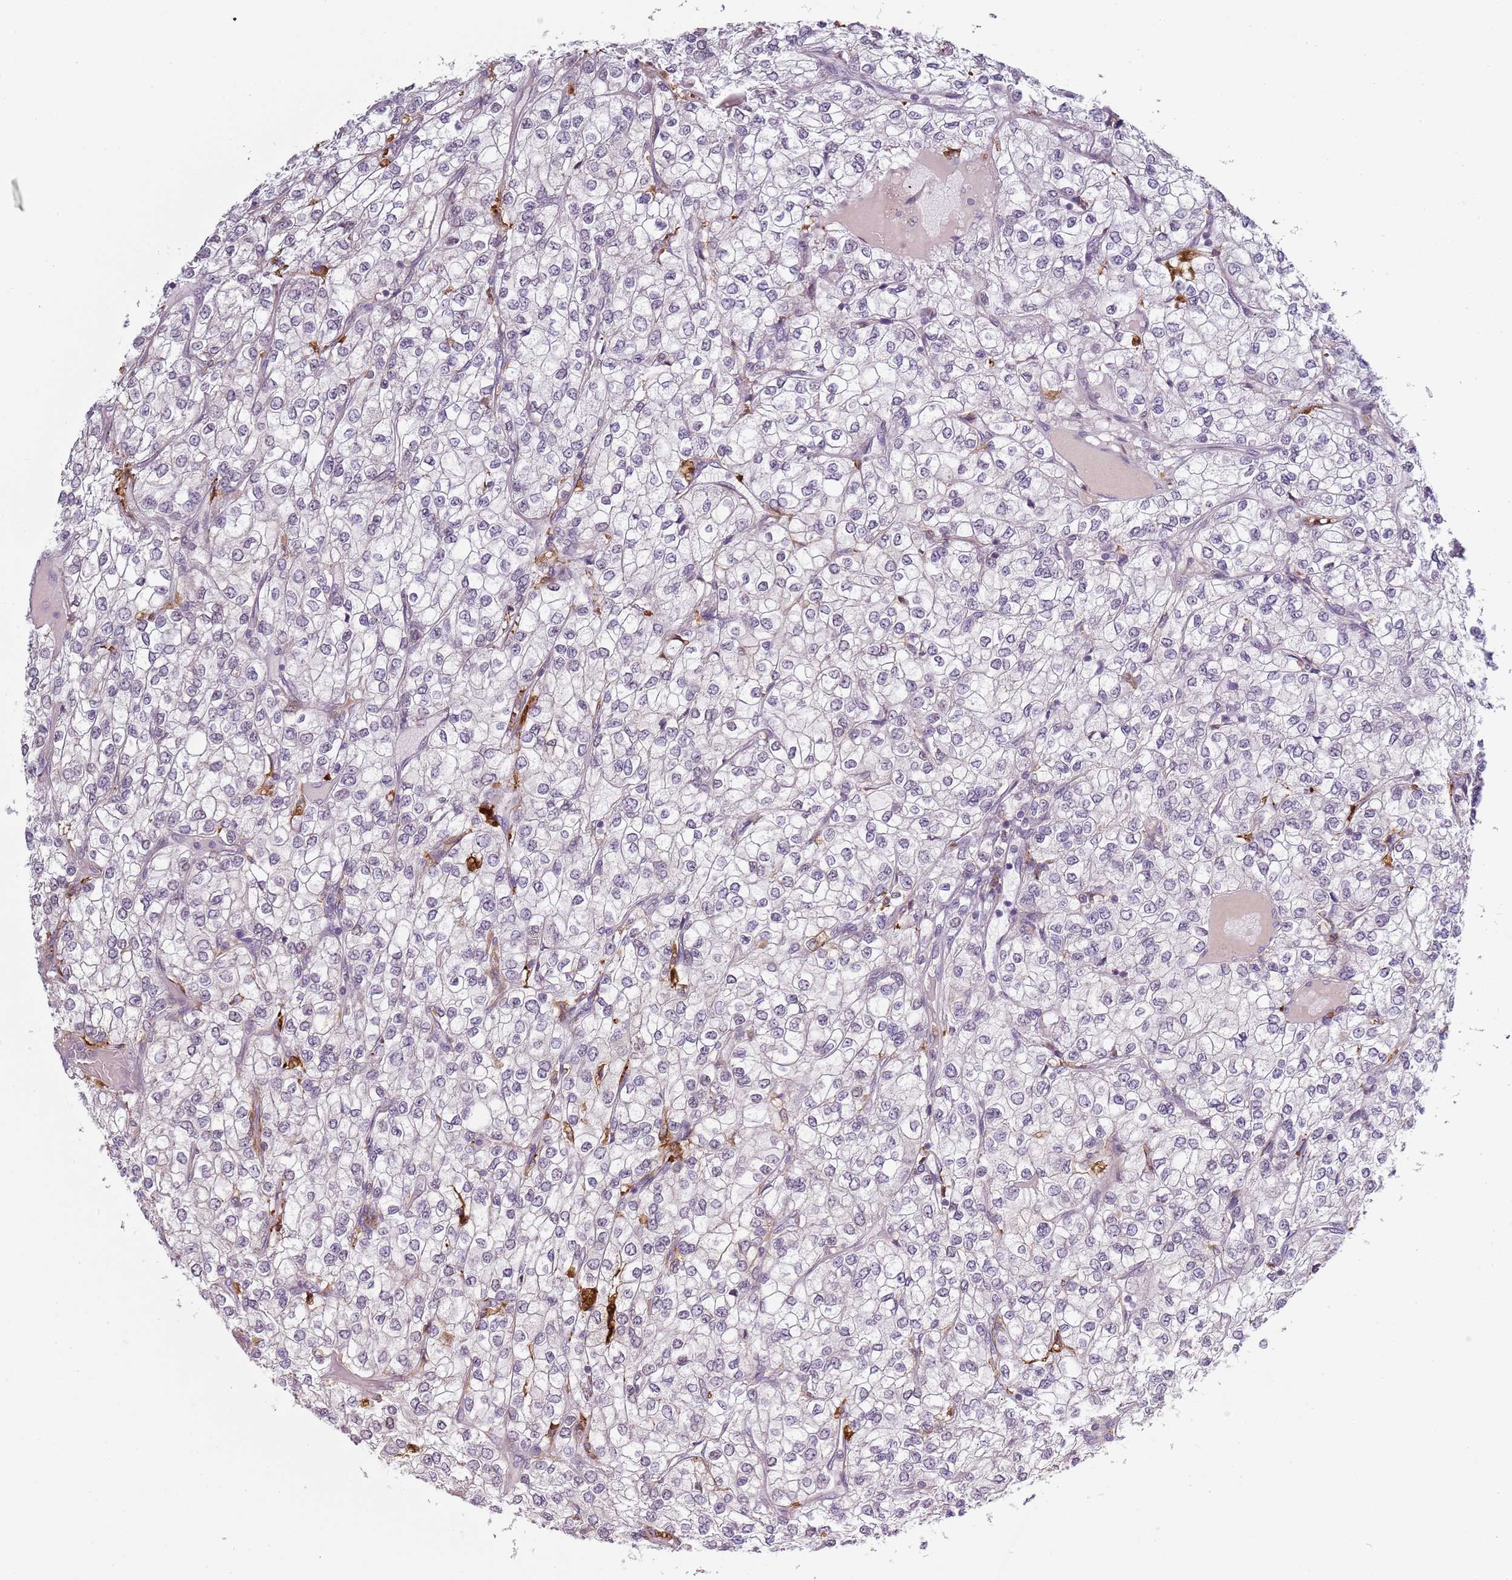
{"staining": {"intensity": "negative", "quantity": "none", "location": "none"}, "tissue": "renal cancer", "cell_type": "Tumor cells", "image_type": "cancer", "snomed": [{"axis": "morphology", "description": "Adenocarcinoma, NOS"}, {"axis": "topography", "description": "Kidney"}], "caption": "Image shows no significant protein expression in tumor cells of adenocarcinoma (renal).", "gene": "CC2D2B", "patient": {"sex": "male", "age": 80}}